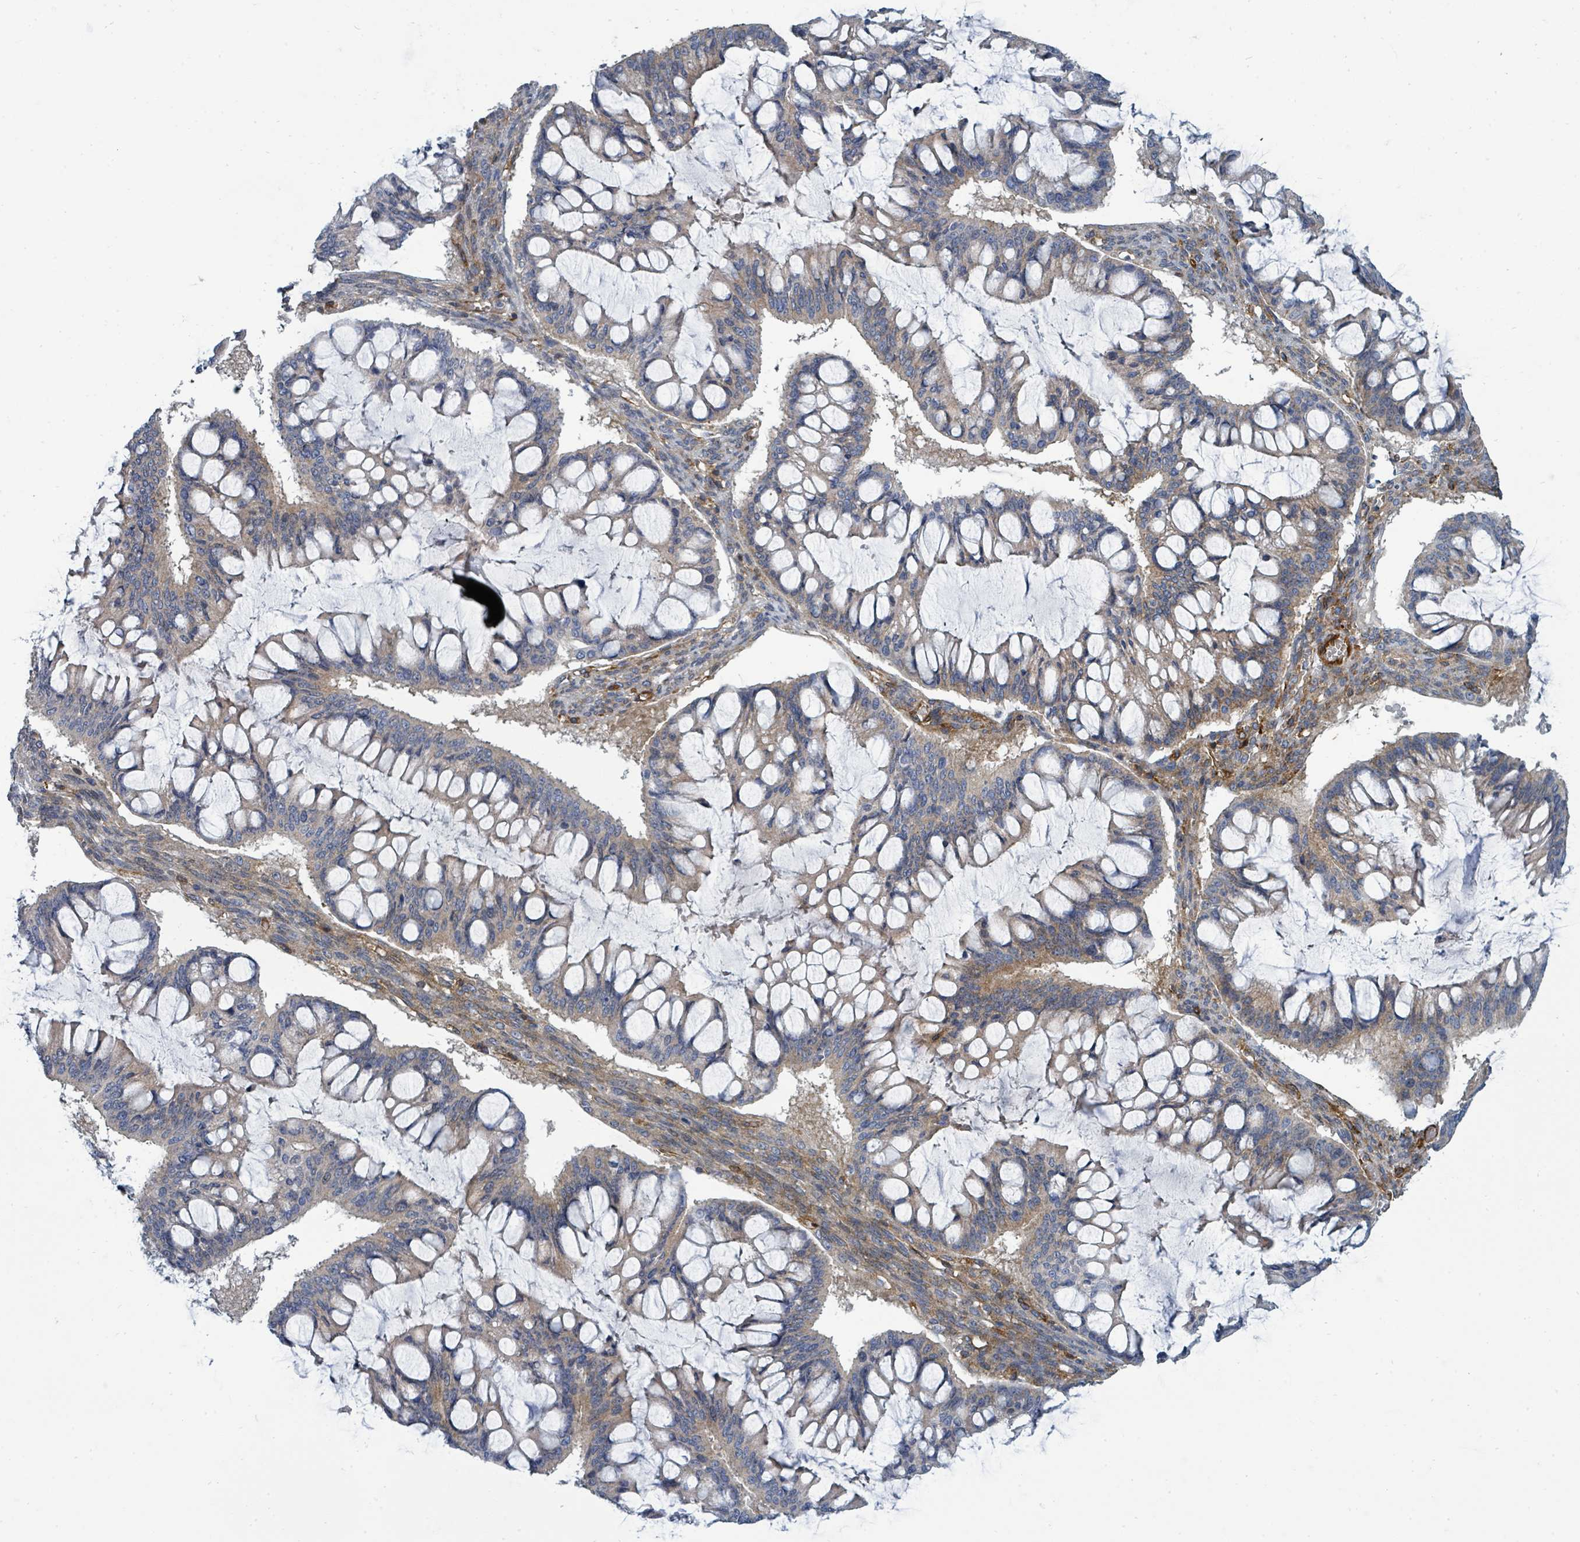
{"staining": {"intensity": "negative", "quantity": "none", "location": "none"}, "tissue": "ovarian cancer", "cell_type": "Tumor cells", "image_type": "cancer", "snomed": [{"axis": "morphology", "description": "Cystadenocarcinoma, mucinous, NOS"}, {"axis": "topography", "description": "Ovary"}], "caption": "The IHC photomicrograph has no significant positivity in tumor cells of mucinous cystadenocarcinoma (ovarian) tissue. The staining was performed using DAB to visualize the protein expression in brown, while the nuclei were stained in blue with hematoxylin (Magnification: 20x).", "gene": "IFIT1", "patient": {"sex": "female", "age": 73}}